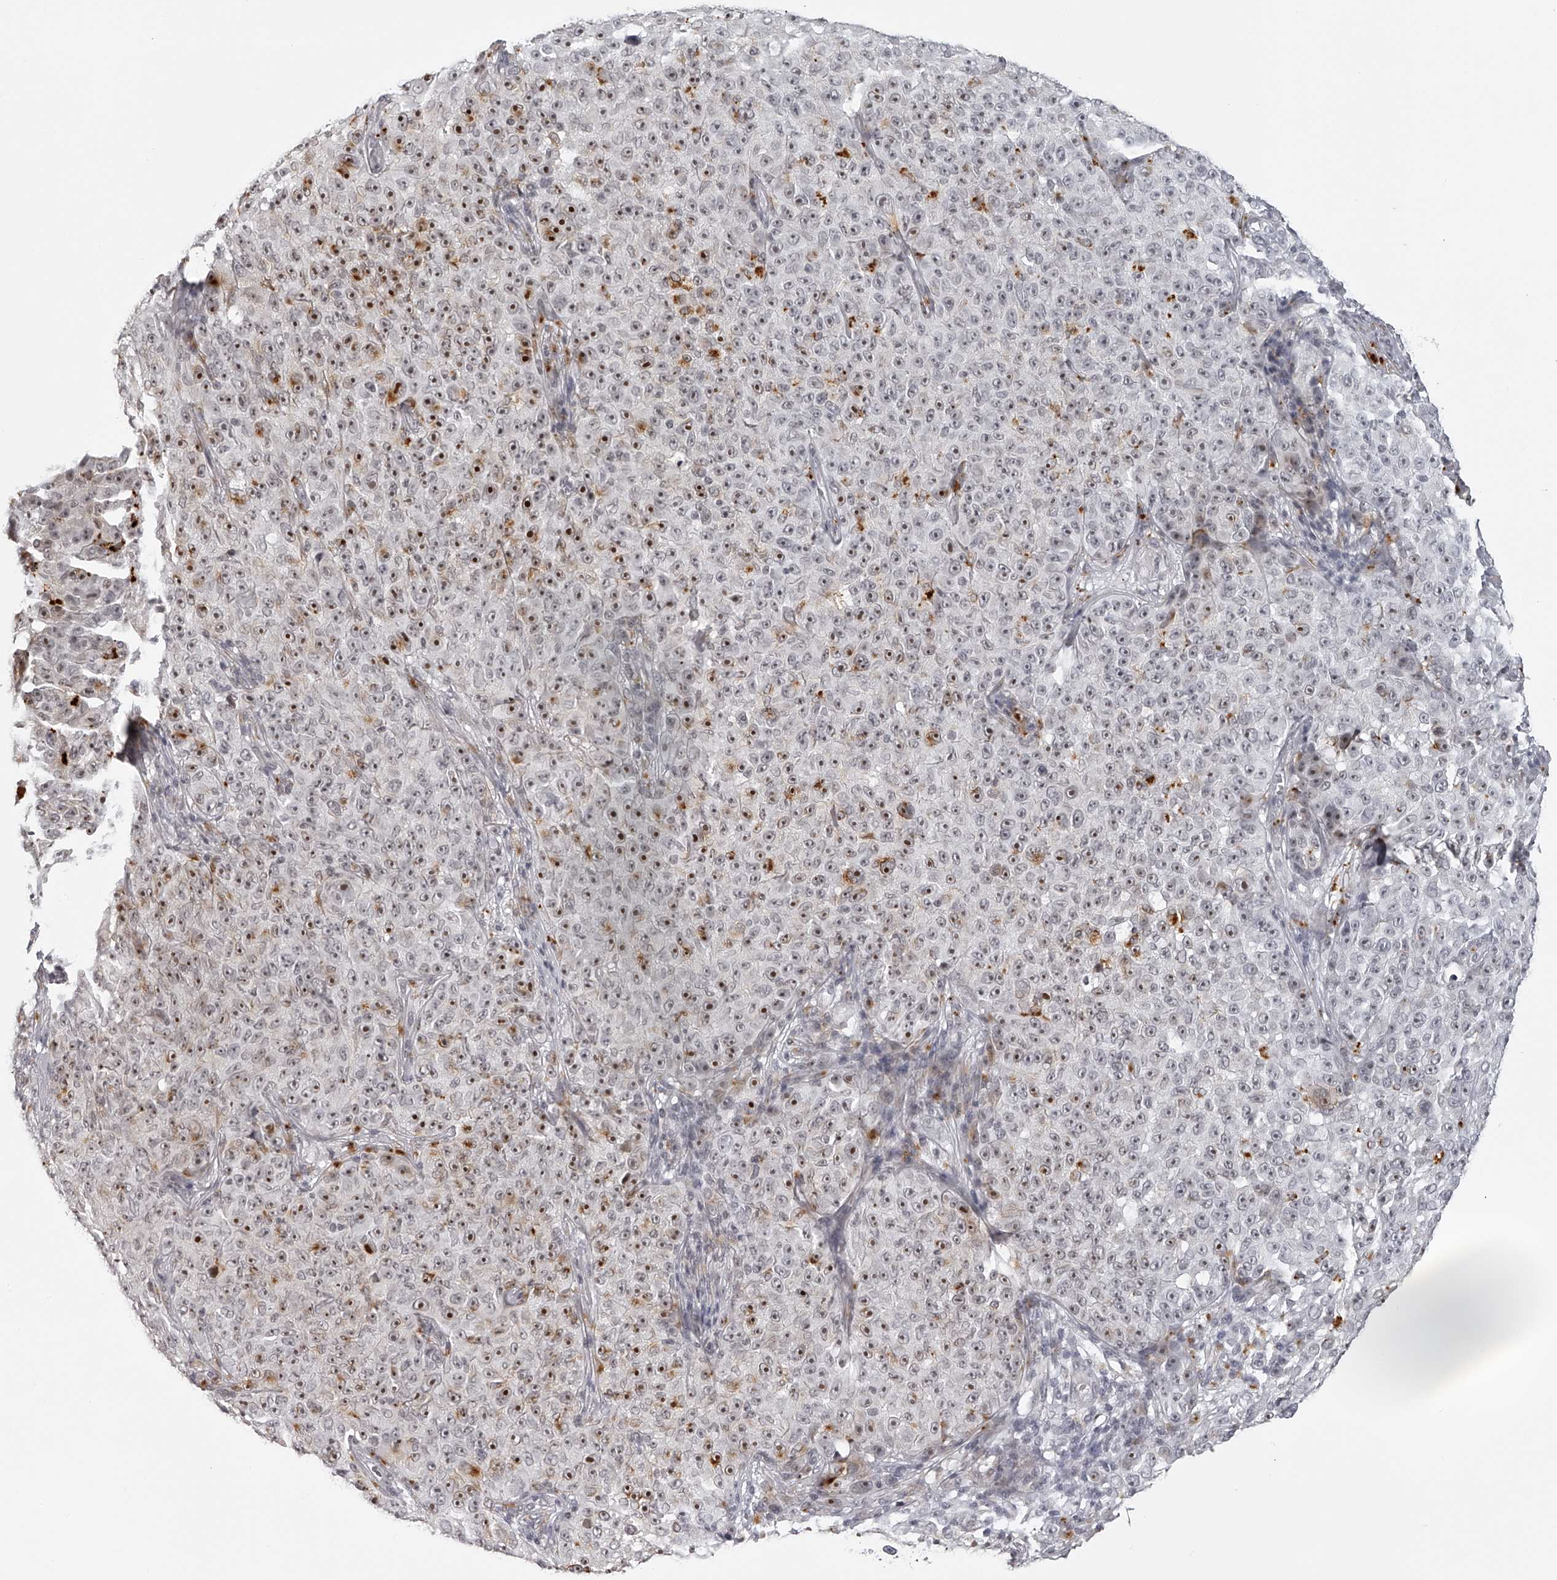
{"staining": {"intensity": "strong", "quantity": "25%-75%", "location": "nuclear"}, "tissue": "melanoma", "cell_type": "Tumor cells", "image_type": "cancer", "snomed": [{"axis": "morphology", "description": "Malignant melanoma, NOS"}, {"axis": "topography", "description": "Skin"}], "caption": "This histopathology image shows IHC staining of human melanoma, with high strong nuclear positivity in approximately 25%-75% of tumor cells.", "gene": "RNF220", "patient": {"sex": "female", "age": 82}}